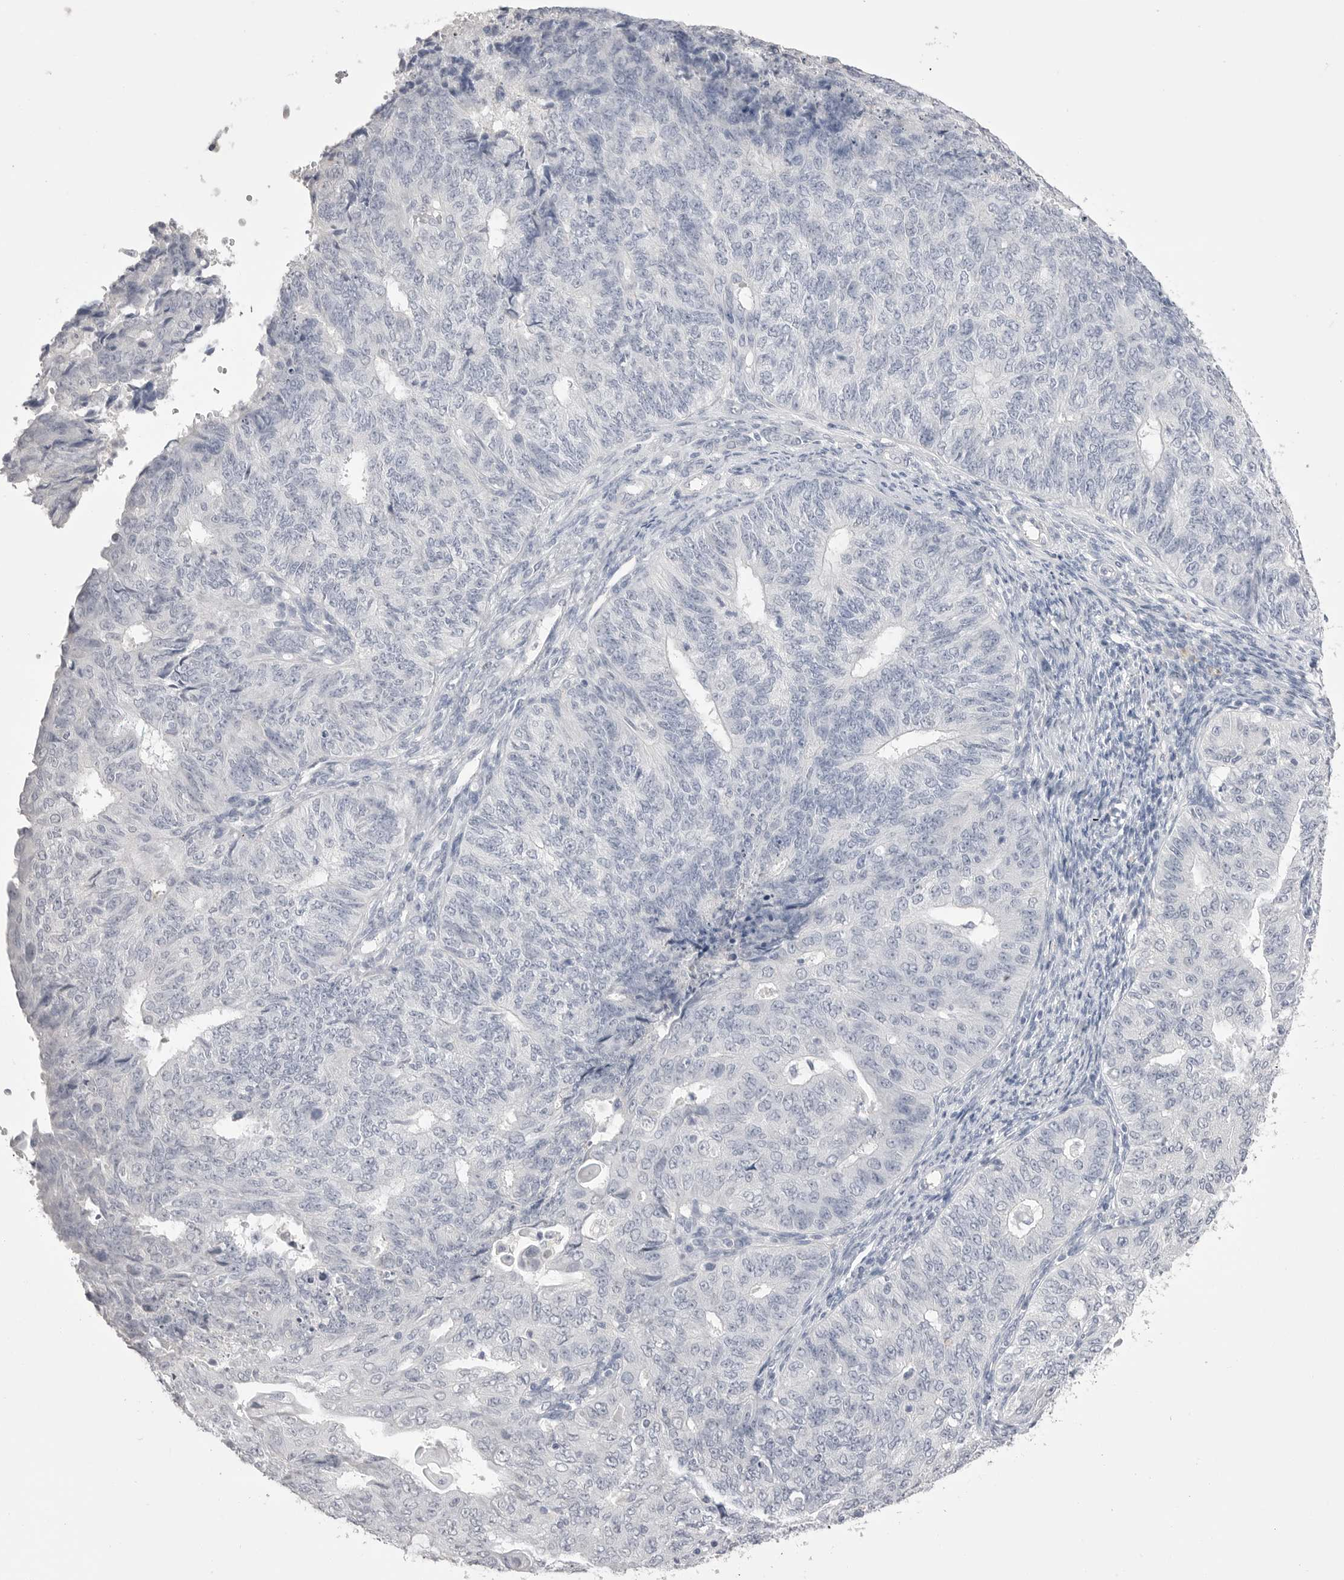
{"staining": {"intensity": "negative", "quantity": "none", "location": "none"}, "tissue": "endometrial cancer", "cell_type": "Tumor cells", "image_type": "cancer", "snomed": [{"axis": "morphology", "description": "Adenocarcinoma, NOS"}, {"axis": "topography", "description": "Endometrium"}], "caption": "A photomicrograph of endometrial cancer stained for a protein shows no brown staining in tumor cells.", "gene": "CPB1", "patient": {"sex": "female", "age": 32}}